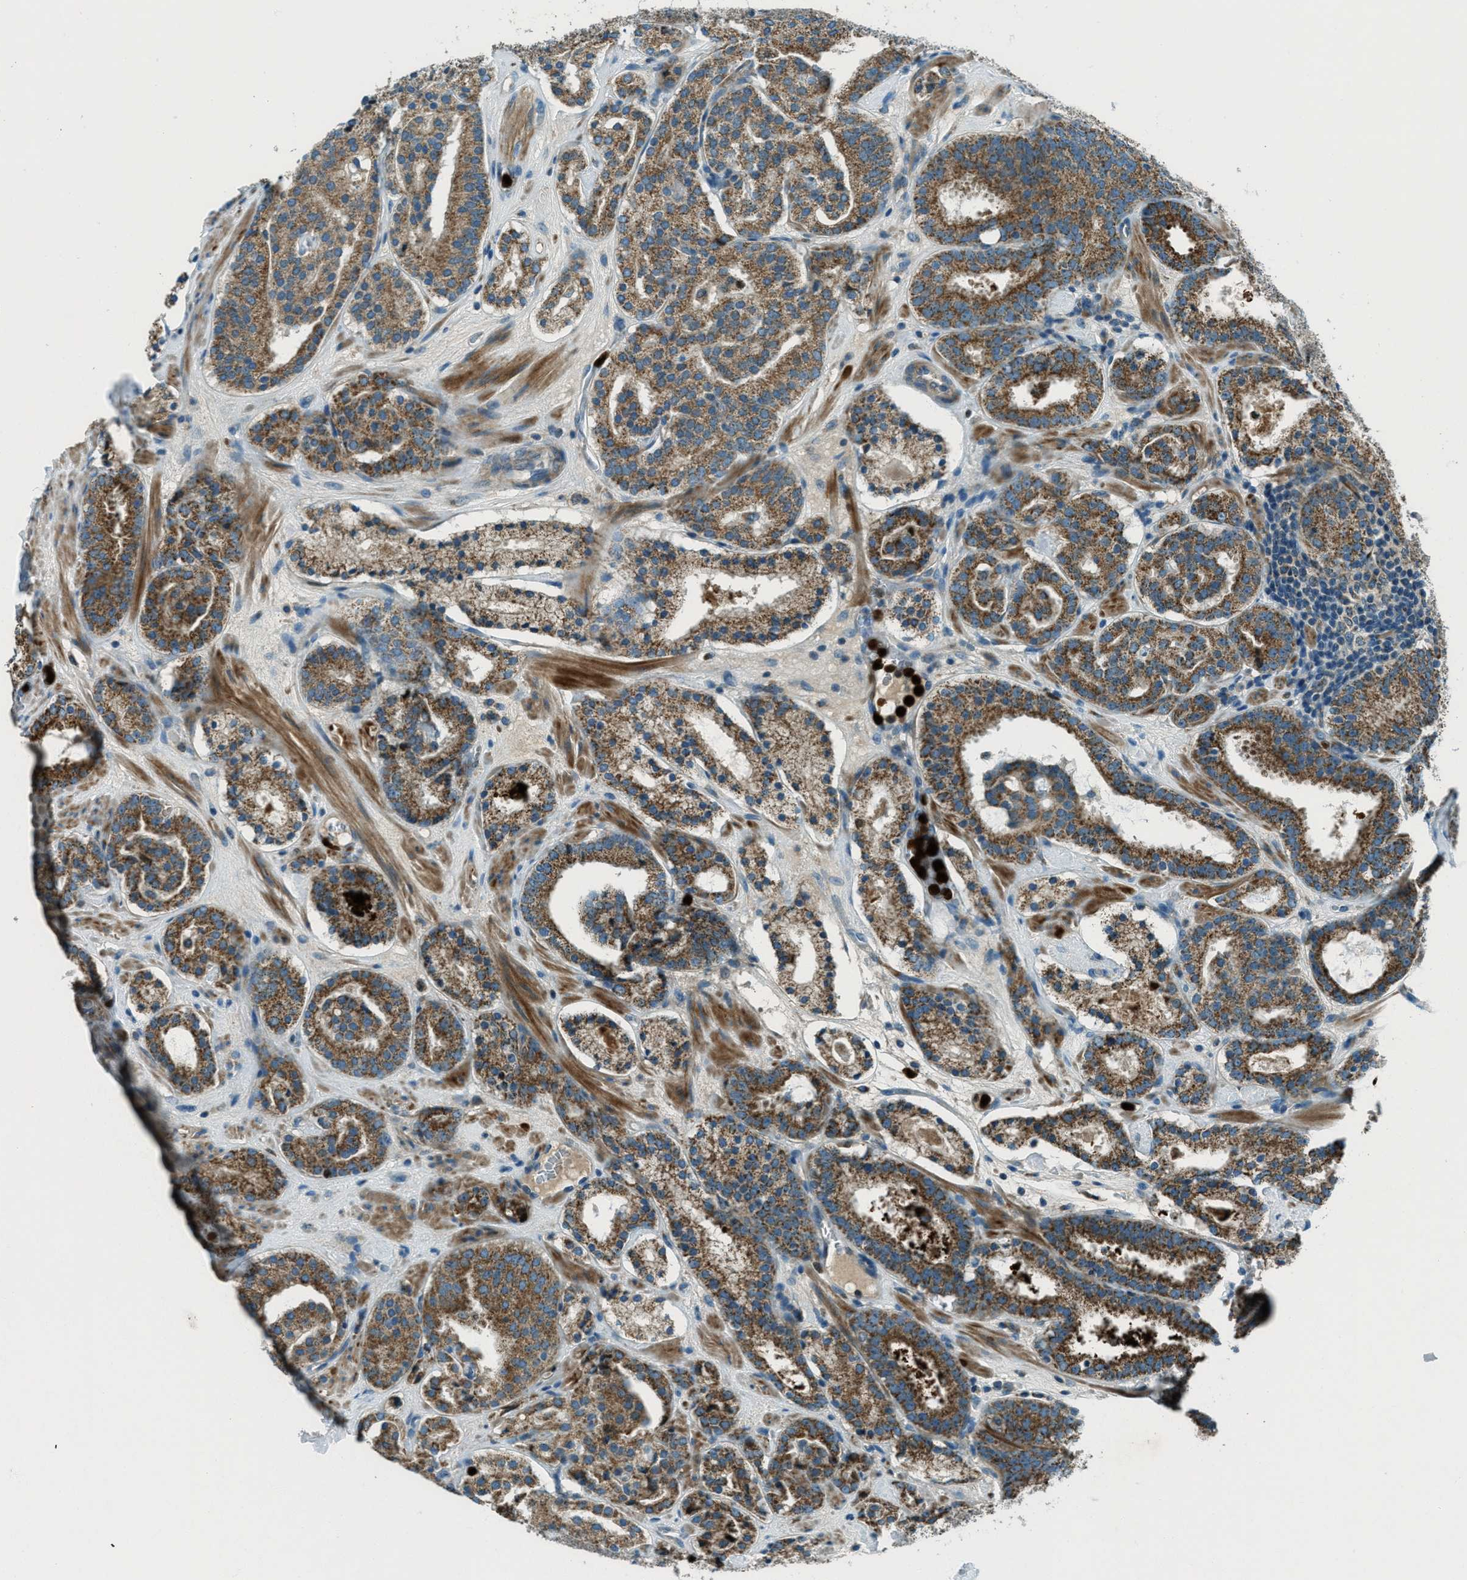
{"staining": {"intensity": "strong", "quantity": ">75%", "location": "cytoplasmic/membranous"}, "tissue": "prostate cancer", "cell_type": "Tumor cells", "image_type": "cancer", "snomed": [{"axis": "morphology", "description": "Adenocarcinoma, Low grade"}, {"axis": "topography", "description": "Prostate"}], "caption": "Protein staining of prostate cancer tissue displays strong cytoplasmic/membranous positivity in about >75% of tumor cells.", "gene": "FAR1", "patient": {"sex": "male", "age": 69}}